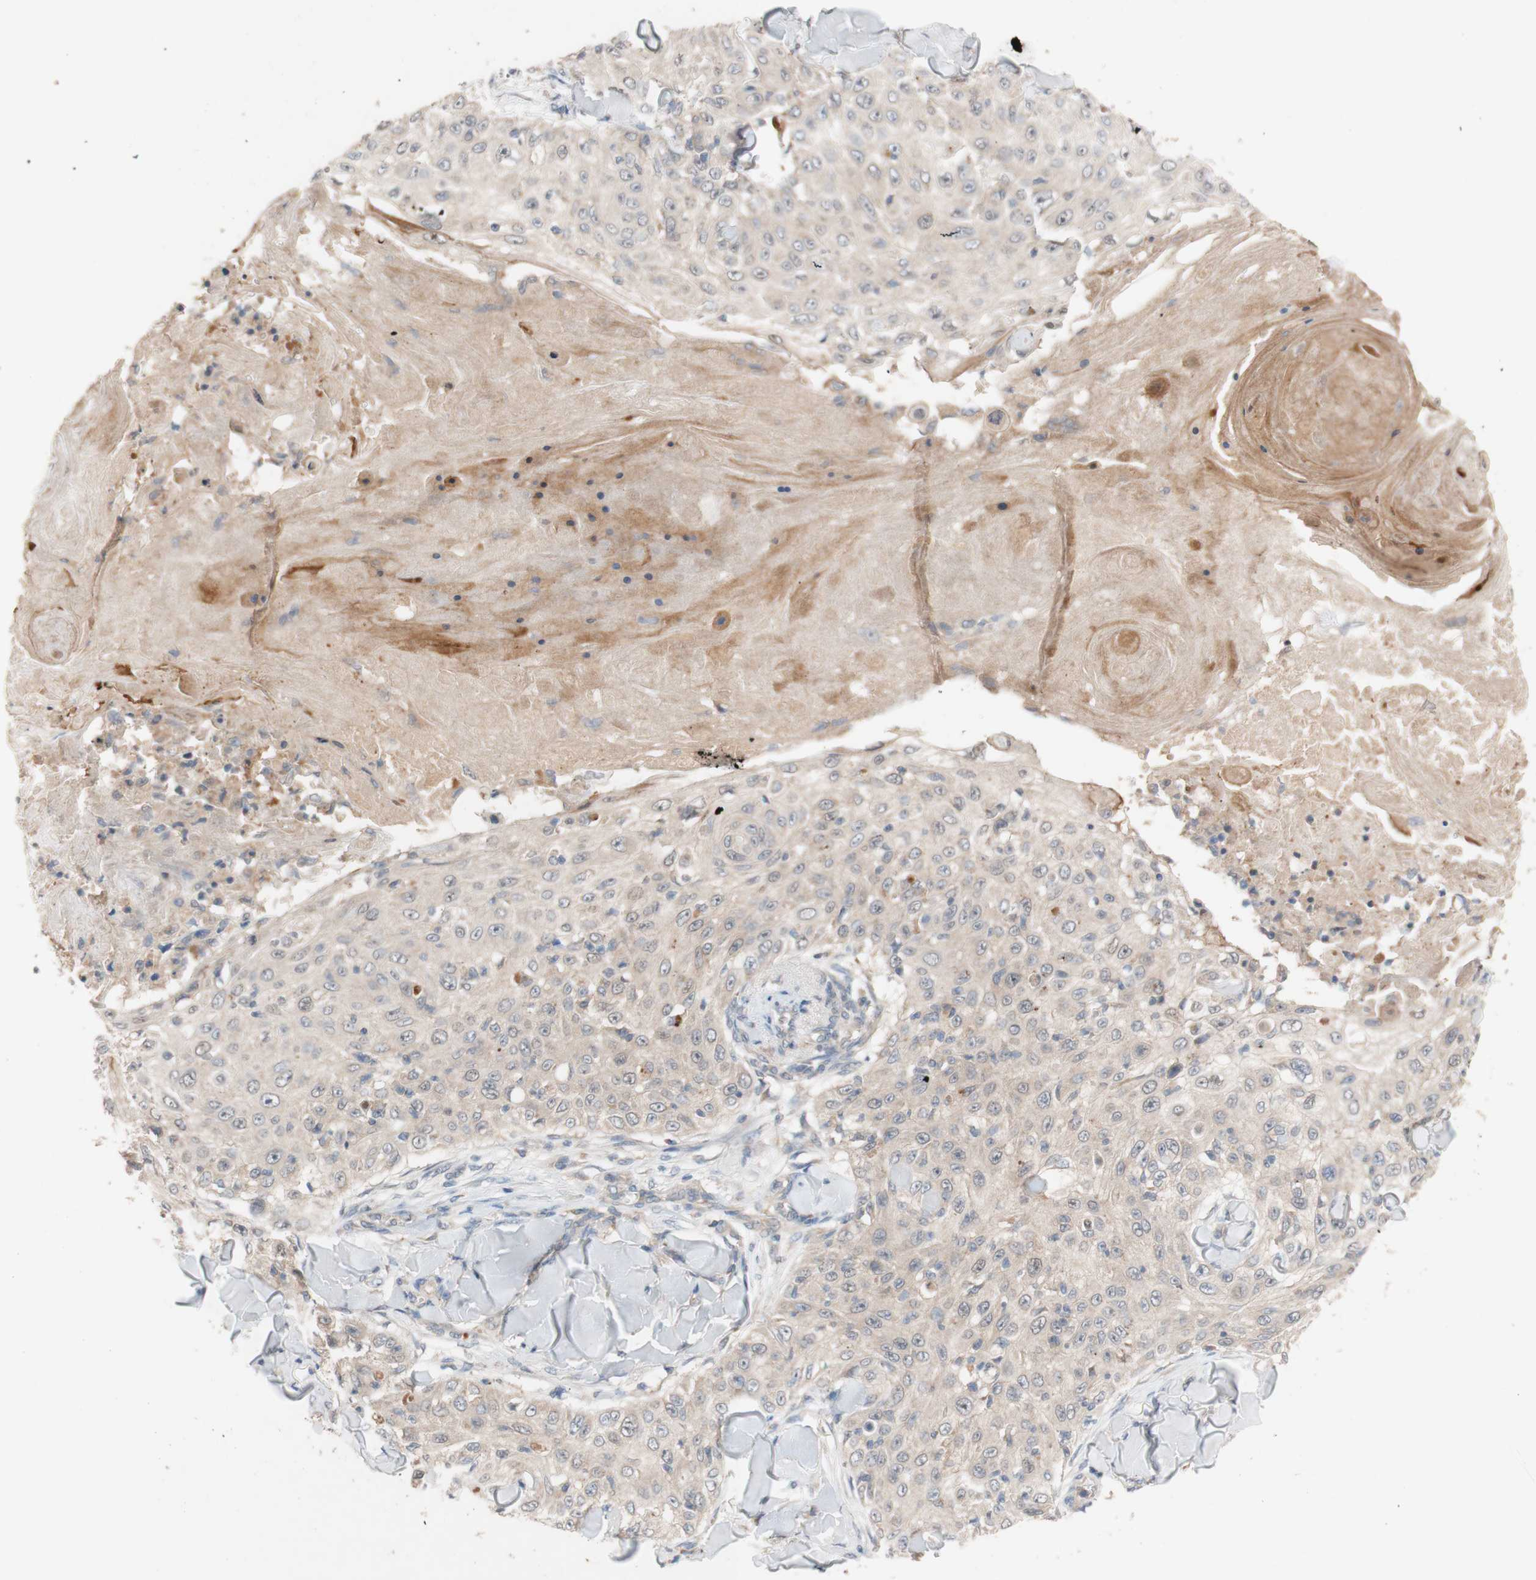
{"staining": {"intensity": "weak", "quantity": ">75%", "location": "cytoplasmic/membranous"}, "tissue": "skin cancer", "cell_type": "Tumor cells", "image_type": "cancer", "snomed": [{"axis": "morphology", "description": "Squamous cell carcinoma, NOS"}, {"axis": "topography", "description": "Skin"}], "caption": "Immunohistochemistry (IHC) micrograph of squamous cell carcinoma (skin) stained for a protein (brown), which reveals low levels of weak cytoplasmic/membranous positivity in about >75% of tumor cells.", "gene": "PEX2", "patient": {"sex": "male", "age": 86}}